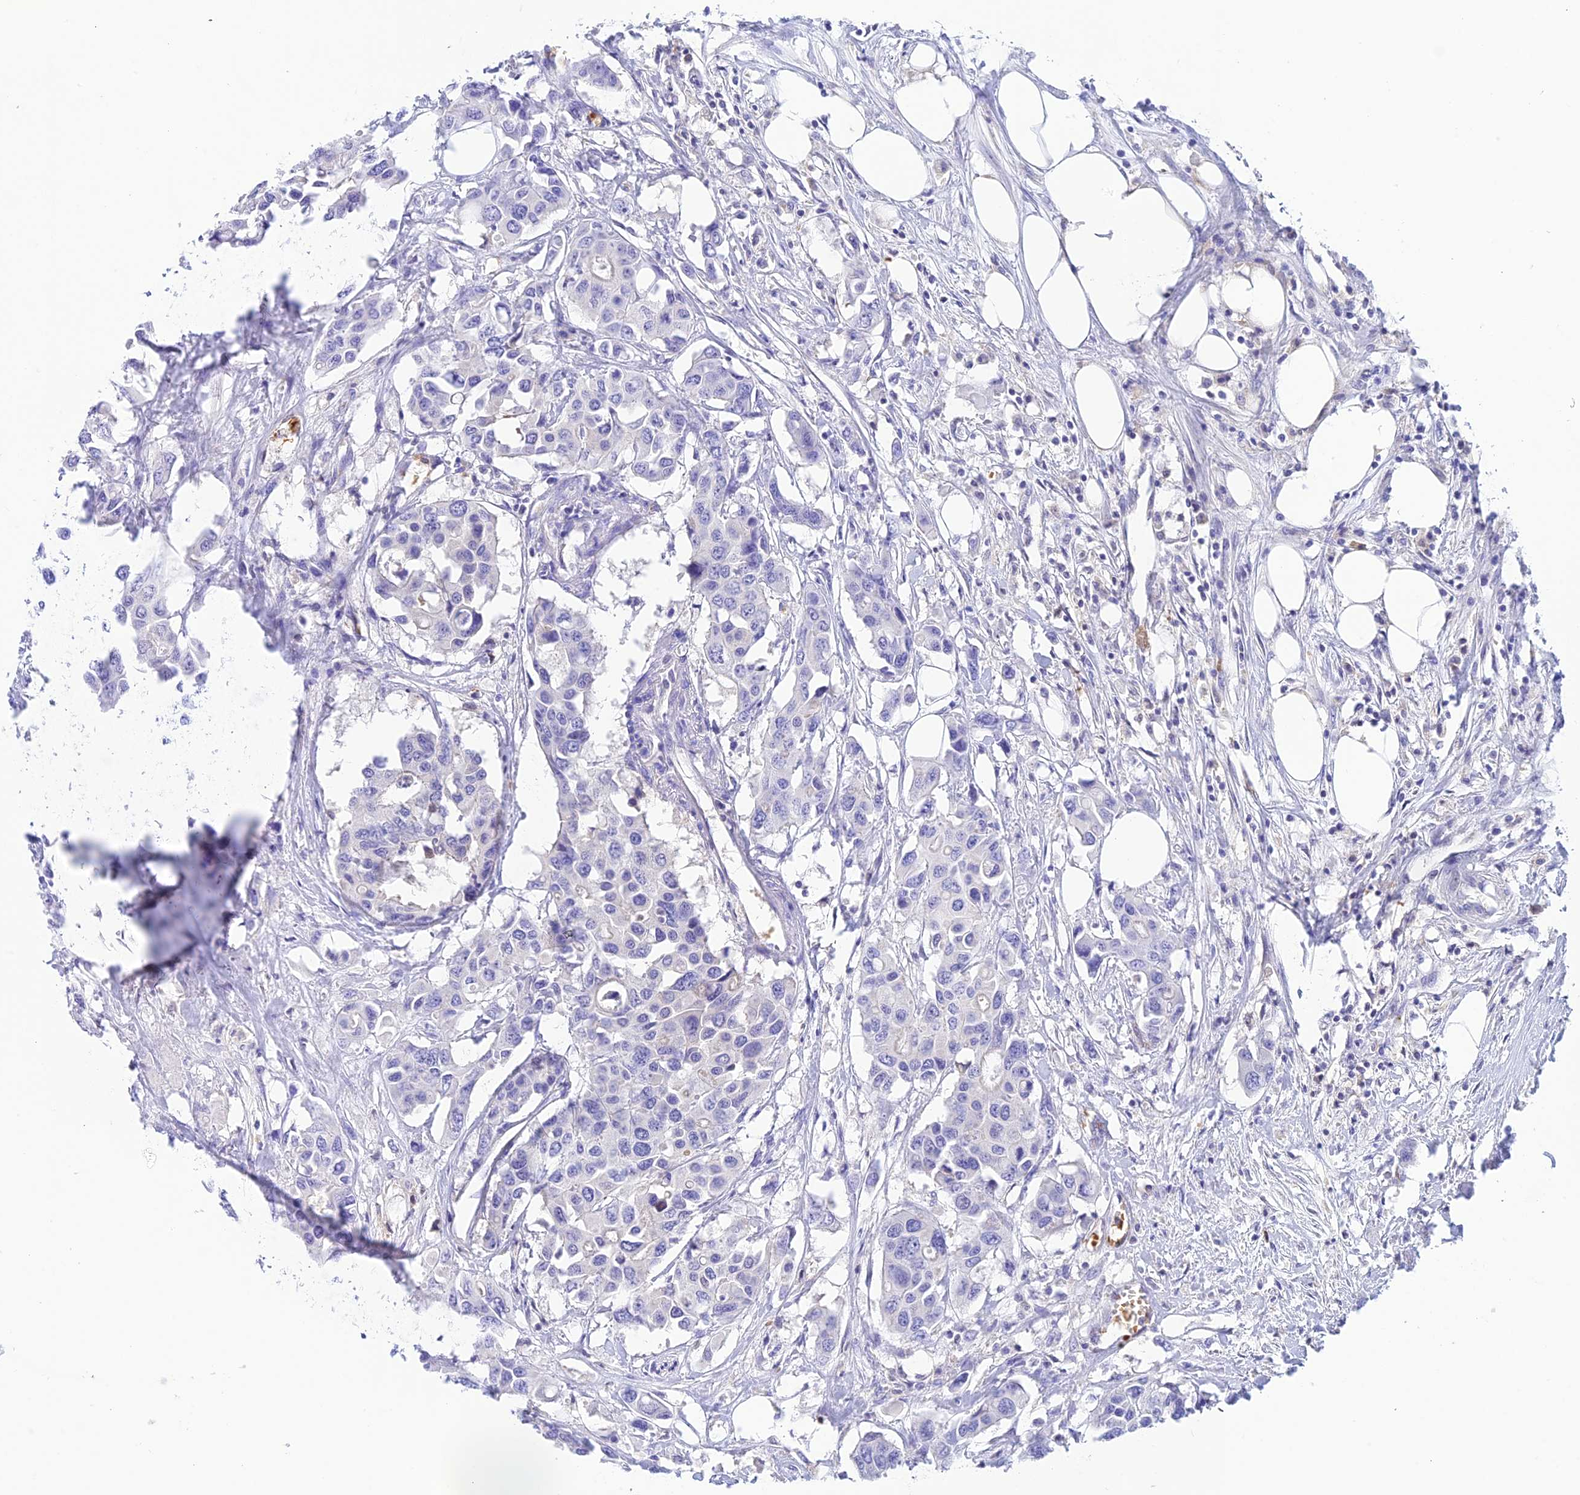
{"staining": {"intensity": "negative", "quantity": "none", "location": "none"}, "tissue": "colorectal cancer", "cell_type": "Tumor cells", "image_type": "cancer", "snomed": [{"axis": "morphology", "description": "Adenocarcinoma, NOS"}, {"axis": "topography", "description": "Colon"}], "caption": "Micrograph shows no protein positivity in tumor cells of colorectal adenocarcinoma tissue.", "gene": "HDHD2", "patient": {"sex": "male", "age": 77}}